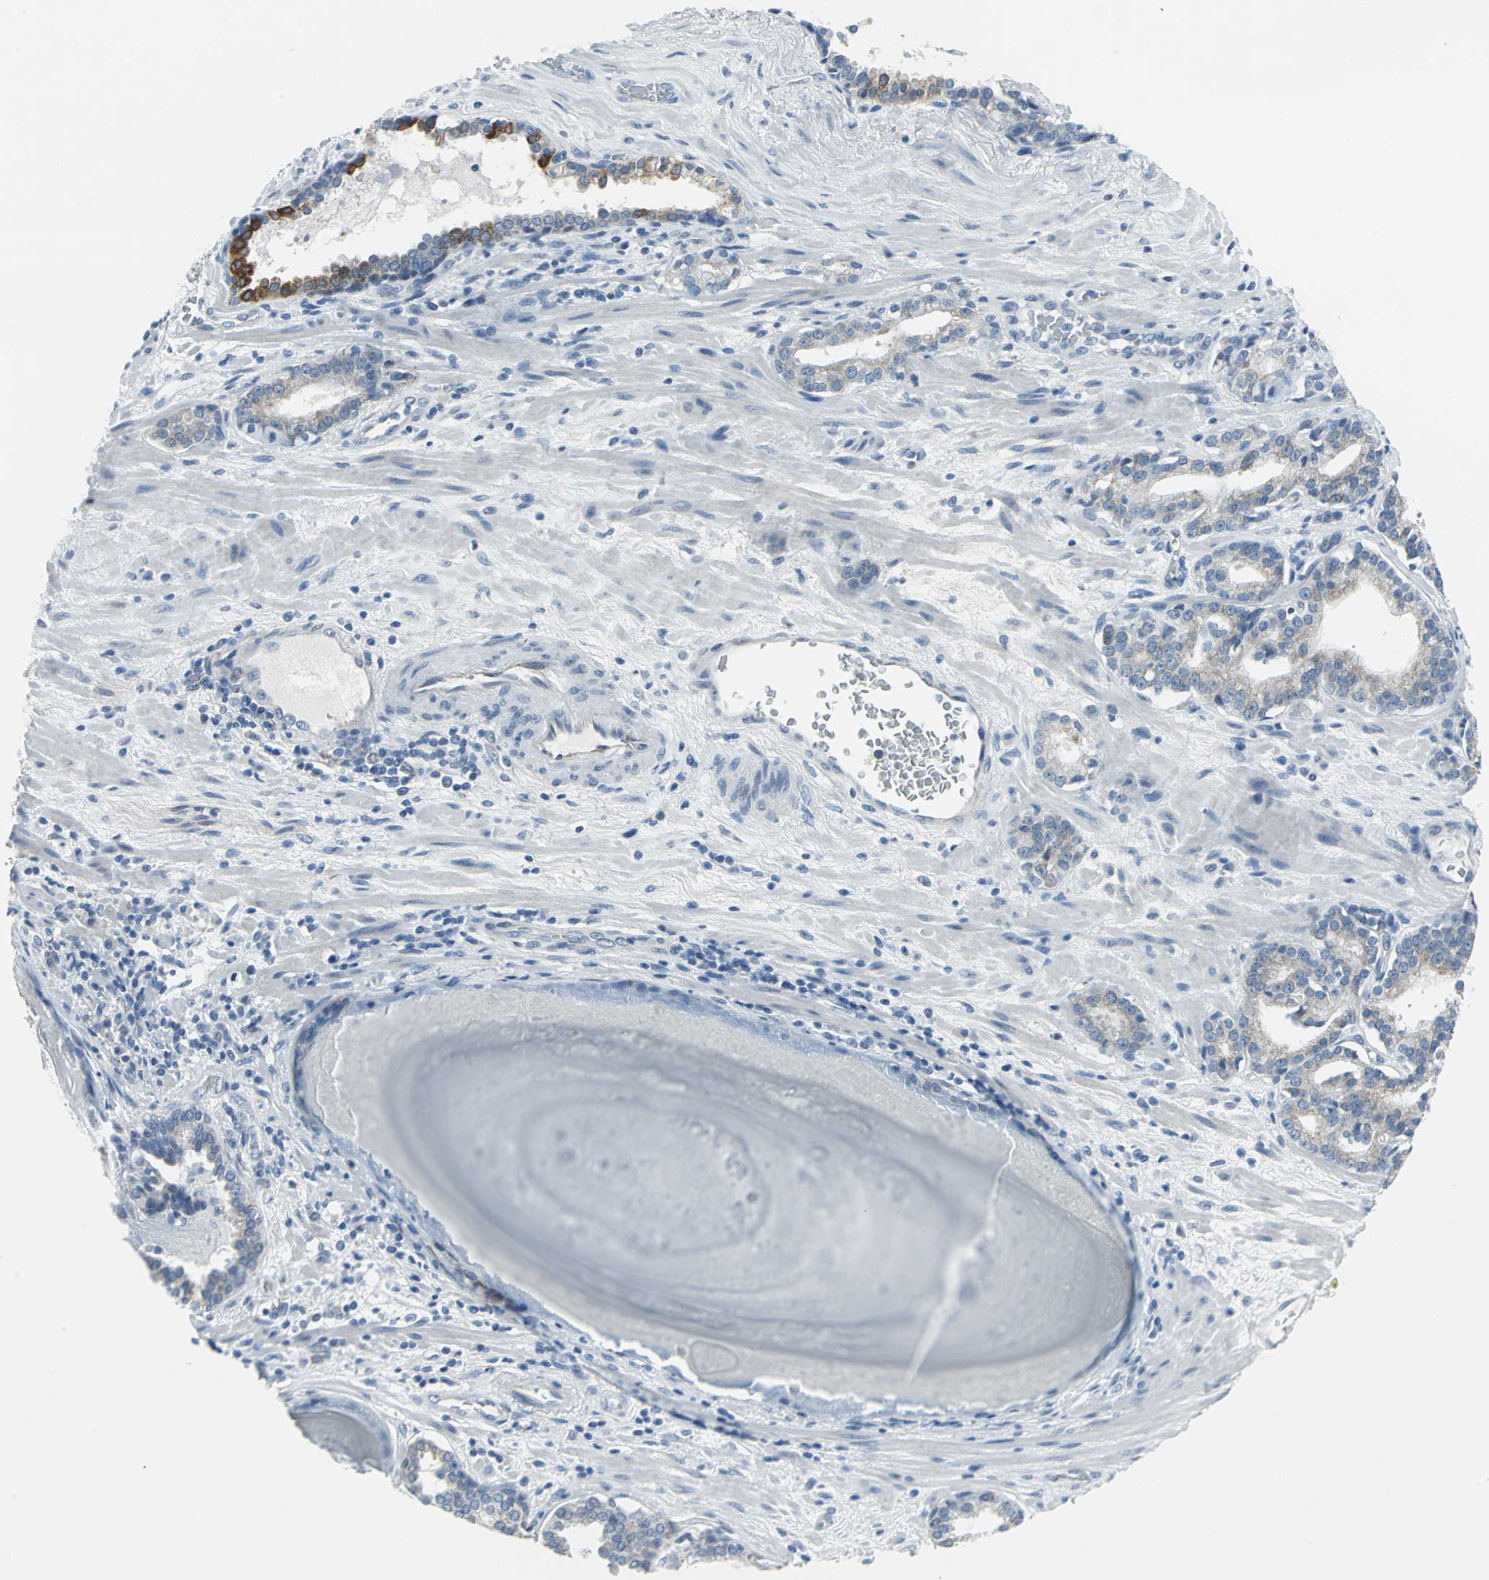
{"staining": {"intensity": "weak", "quantity": "25%-75%", "location": "cytoplasmic/membranous"}, "tissue": "prostate cancer", "cell_type": "Tumor cells", "image_type": "cancer", "snomed": [{"axis": "morphology", "description": "Adenocarcinoma, Low grade"}, {"axis": "topography", "description": "Prostate"}], "caption": "Prostate cancer tissue shows weak cytoplasmic/membranous positivity in approximately 25%-75% of tumor cells", "gene": "CYB5A", "patient": {"sex": "male", "age": 63}}